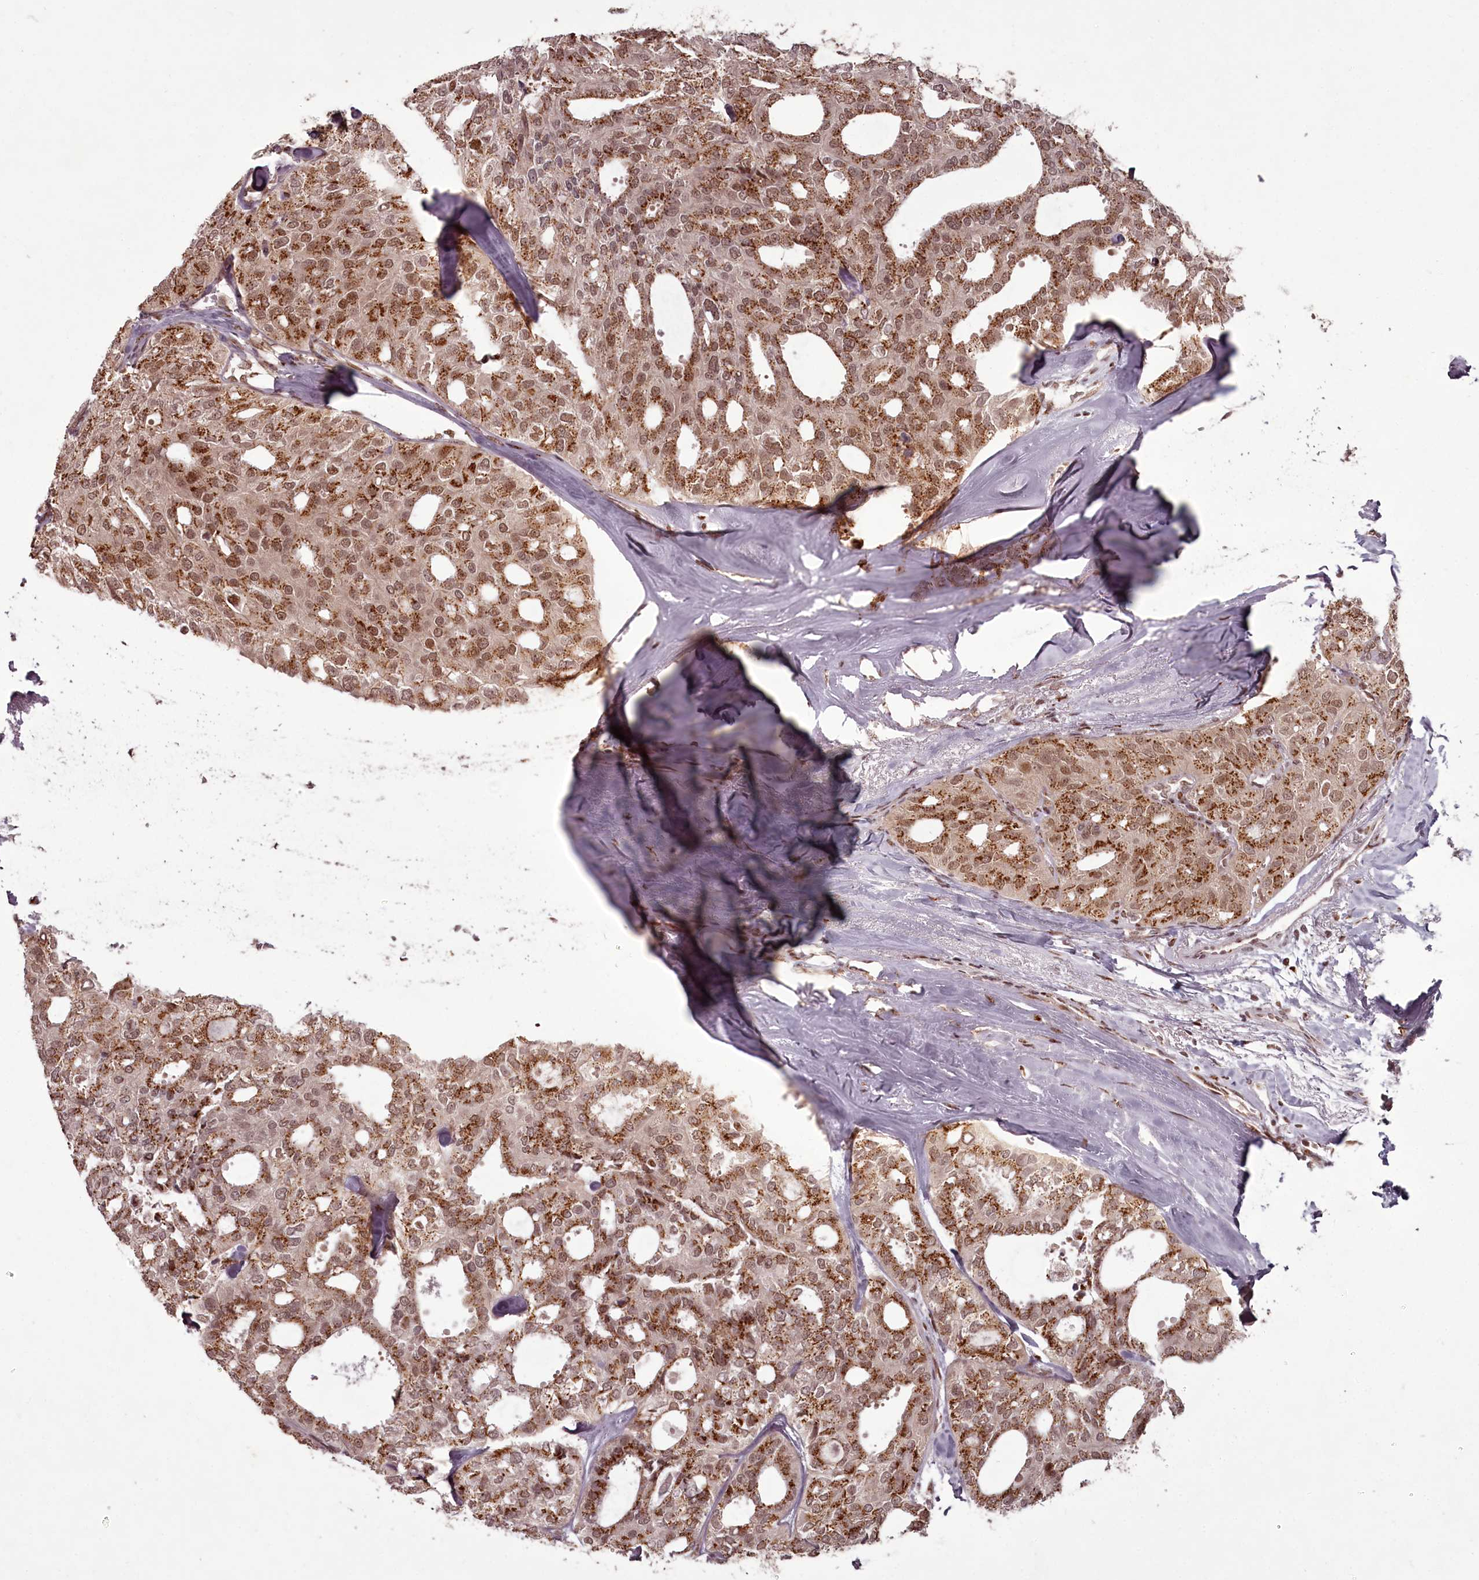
{"staining": {"intensity": "moderate", "quantity": ">75%", "location": "cytoplasmic/membranous,nuclear"}, "tissue": "thyroid cancer", "cell_type": "Tumor cells", "image_type": "cancer", "snomed": [{"axis": "morphology", "description": "Follicular adenoma carcinoma, NOS"}, {"axis": "topography", "description": "Thyroid gland"}], "caption": "Immunohistochemical staining of human thyroid follicular adenoma carcinoma exhibits moderate cytoplasmic/membranous and nuclear protein expression in about >75% of tumor cells.", "gene": "CEP83", "patient": {"sex": "male", "age": 75}}